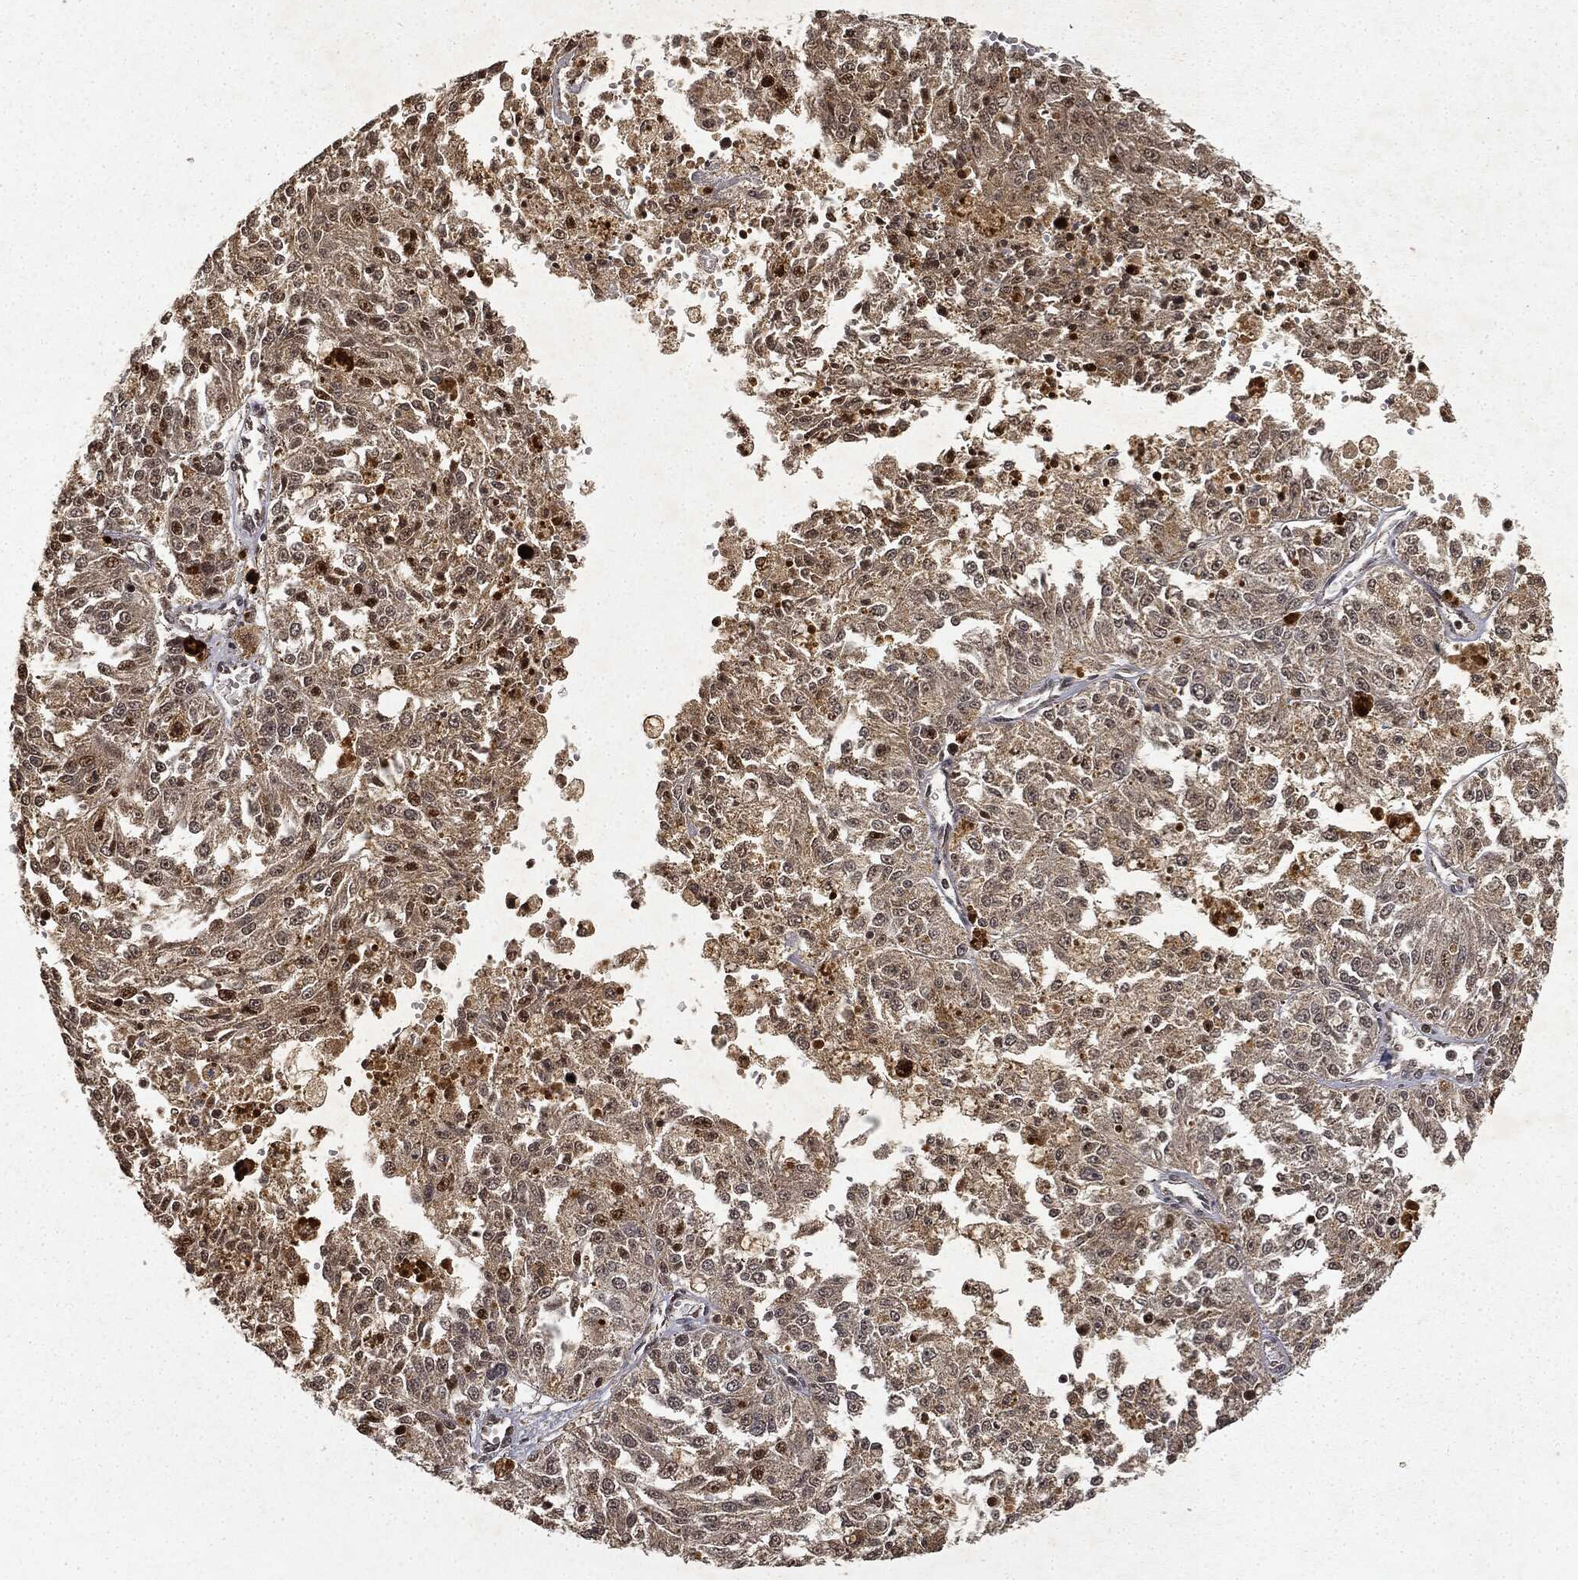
{"staining": {"intensity": "moderate", "quantity": "<25%", "location": "nuclear"}, "tissue": "melanoma", "cell_type": "Tumor cells", "image_type": "cancer", "snomed": [{"axis": "morphology", "description": "Malignant melanoma, Metastatic site"}, {"axis": "topography", "description": "Lymph node"}], "caption": "Human melanoma stained with a protein marker shows moderate staining in tumor cells.", "gene": "ZNHIT6", "patient": {"sex": "female", "age": 64}}